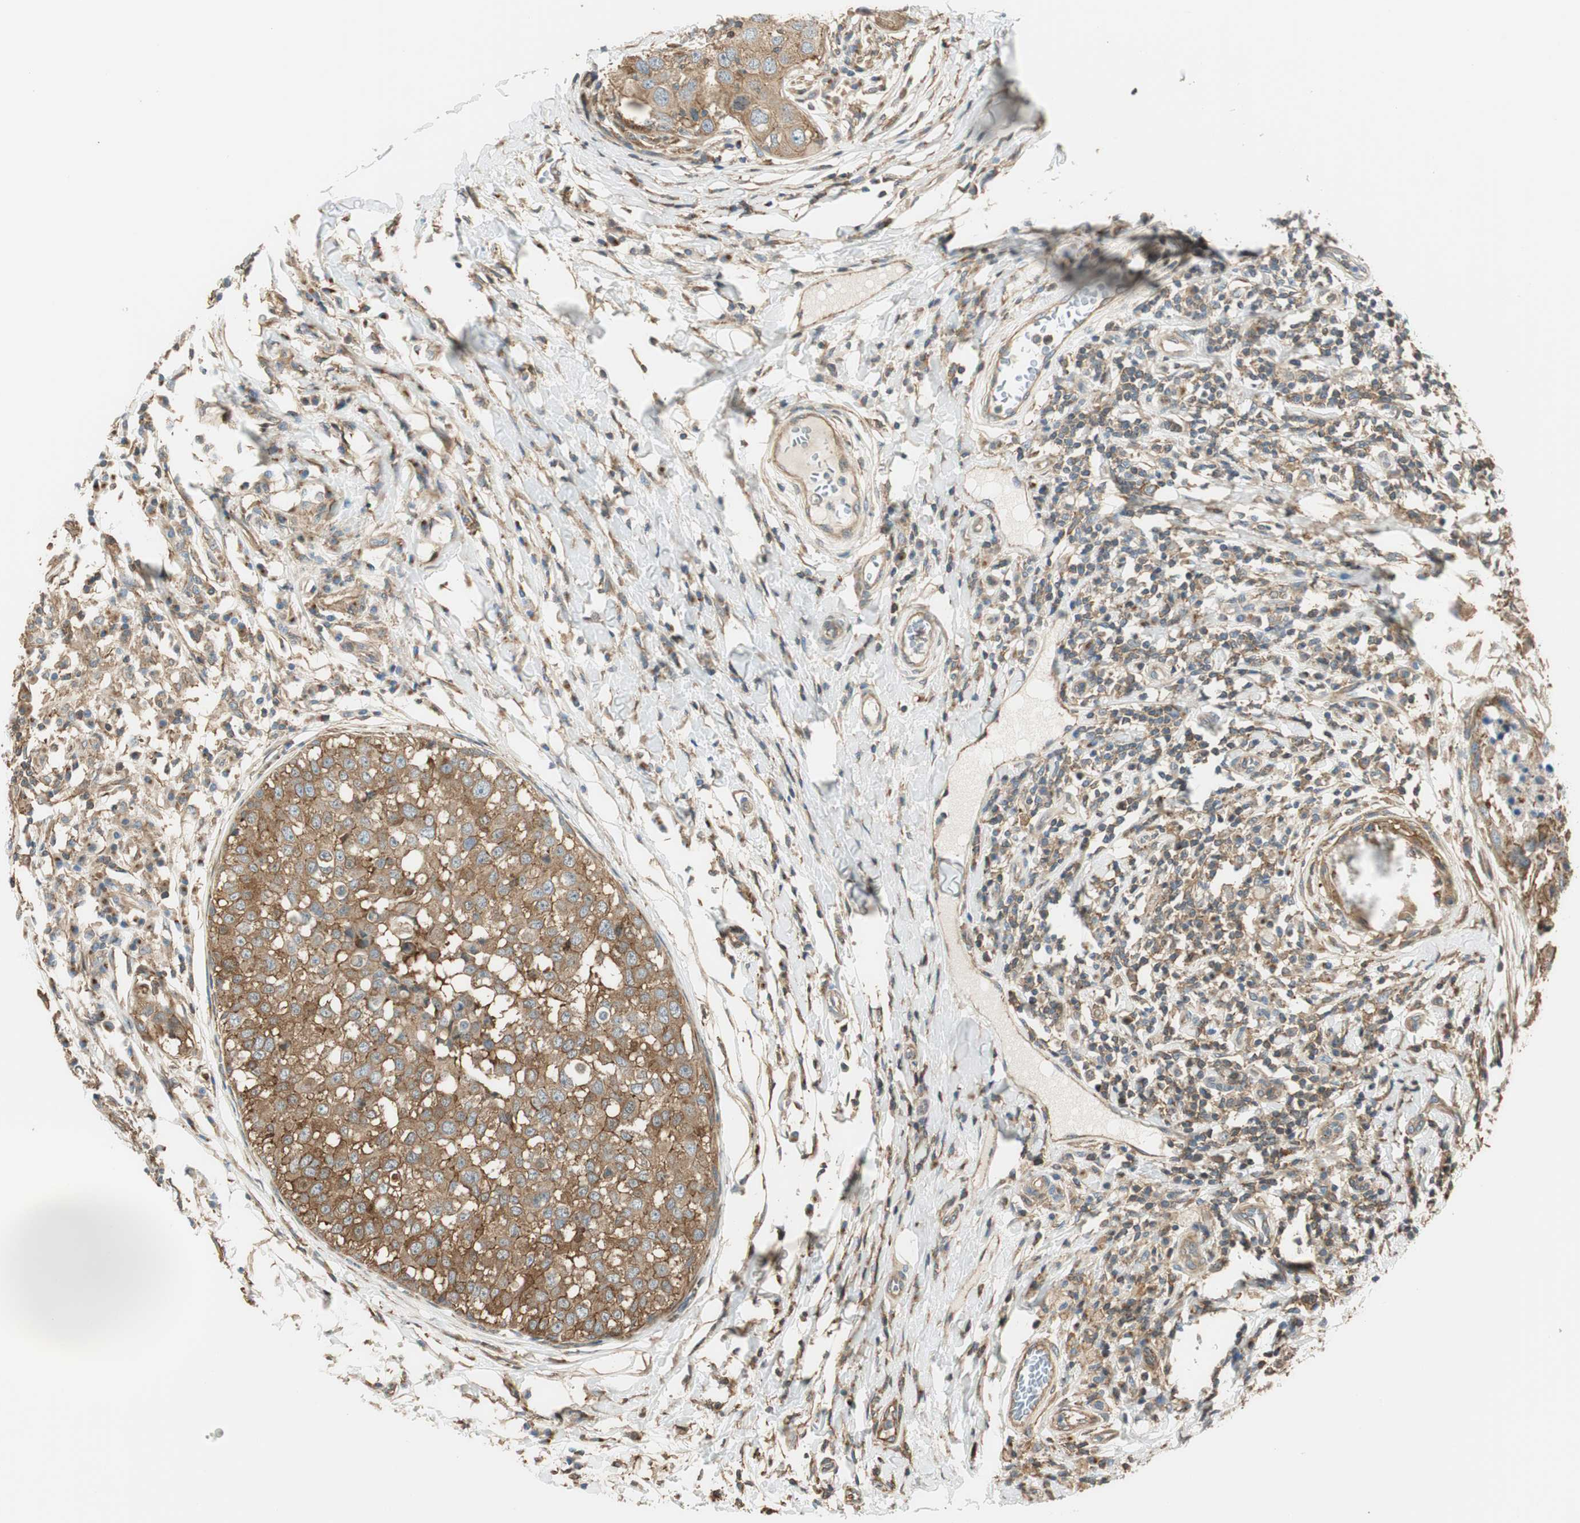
{"staining": {"intensity": "moderate", "quantity": ">75%", "location": "cytoplasmic/membranous"}, "tissue": "breast cancer", "cell_type": "Tumor cells", "image_type": "cancer", "snomed": [{"axis": "morphology", "description": "Duct carcinoma"}, {"axis": "topography", "description": "Breast"}], "caption": "Protein expression by immunohistochemistry (IHC) reveals moderate cytoplasmic/membranous staining in about >75% of tumor cells in invasive ductal carcinoma (breast). (DAB IHC, brown staining for protein, blue staining for nuclei).", "gene": "PI4K2B", "patient": {"sex": "female", "age": 27}}